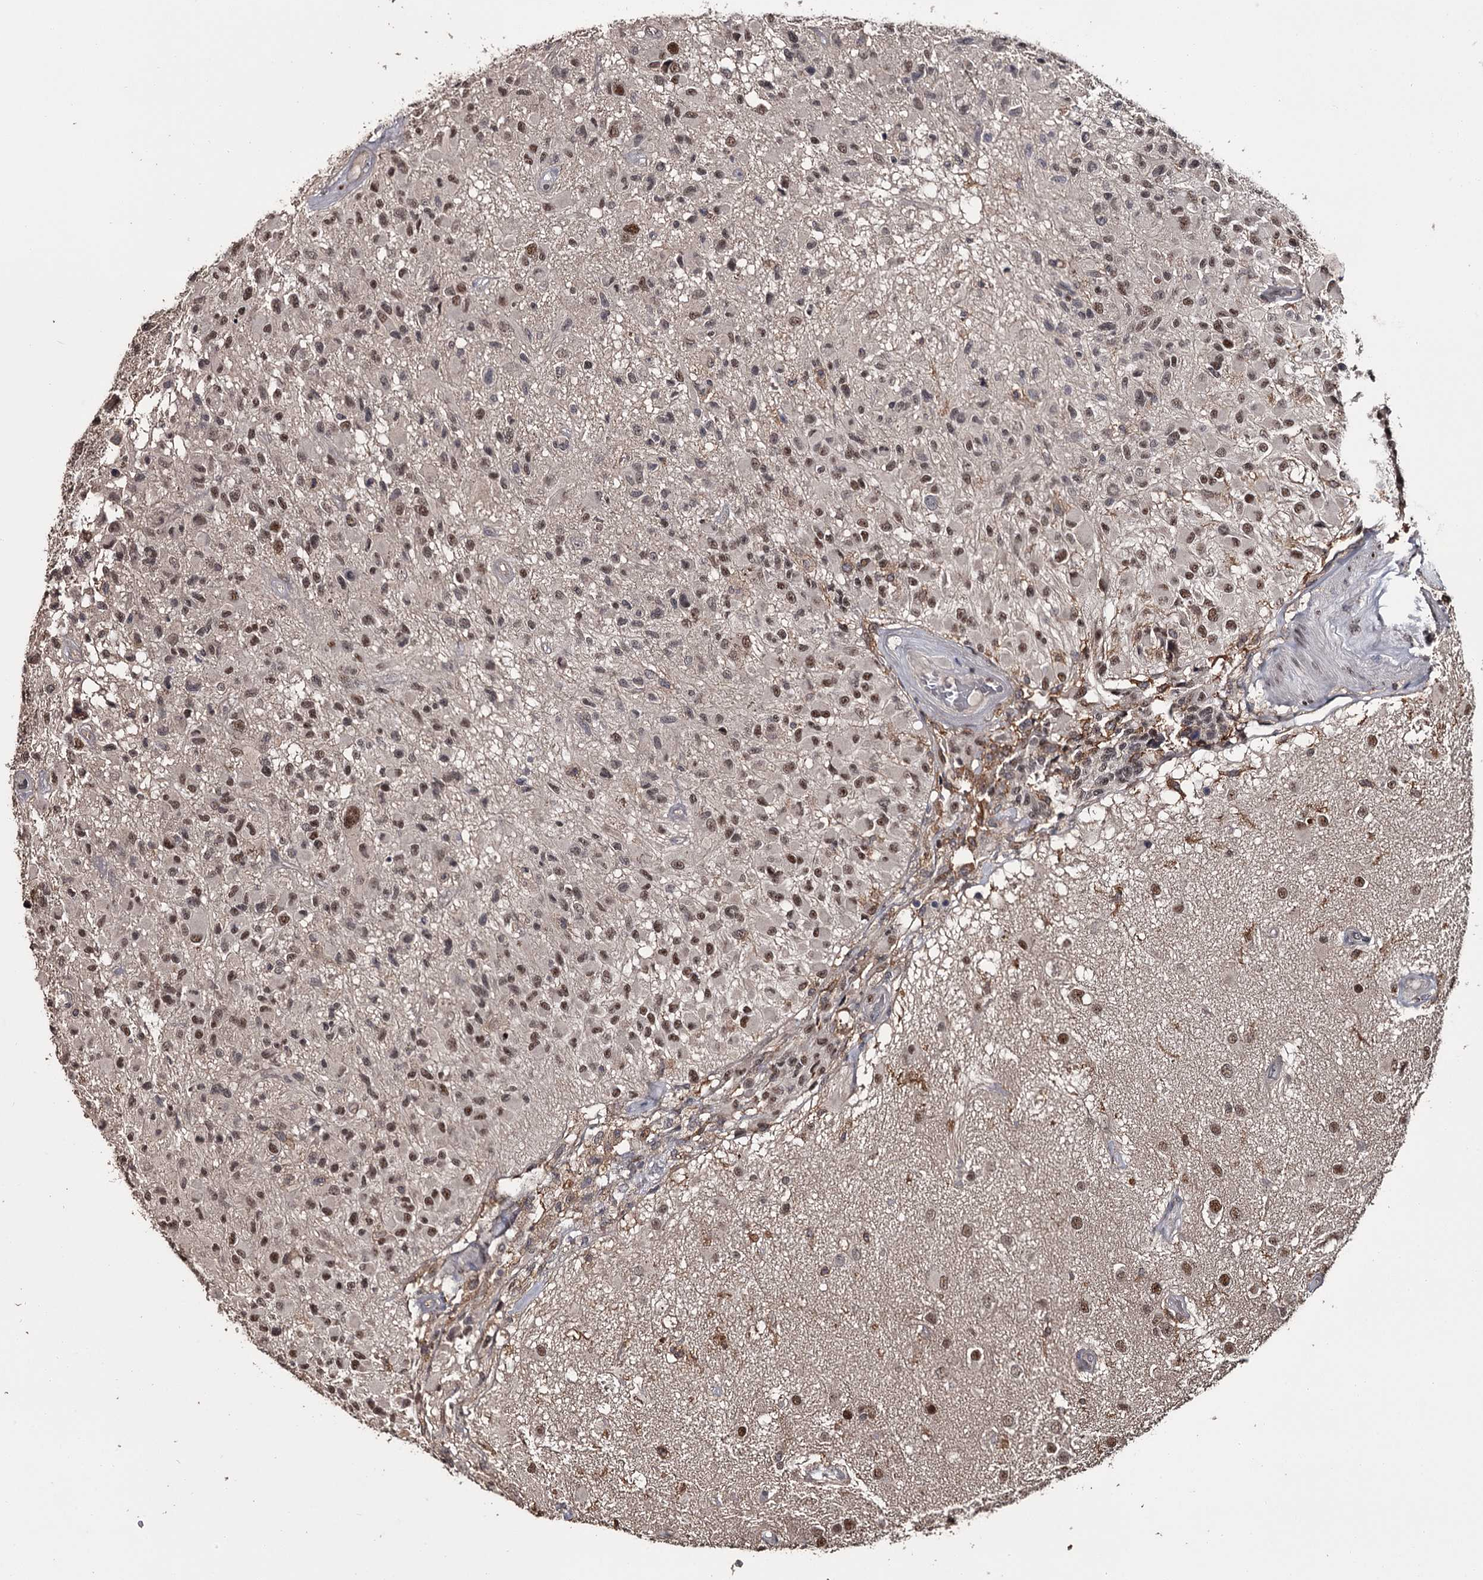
{"staining": {"intensity": "moderate", "quantity": ">75%", "location": "nuclear"}, "tissue": "glioma", "cell_type": "Tumor cells", "image_type": "cancer", "snomed": [{"axis": "morphology", "description": "Glioma, malignant, High grade"}, {"axis": "morphology", "description": "Glioblastoma, NOS"}, {"axis": "topography", "description": "Brain"}], "caption": "There is medium levels of moderate nuclear staining in tumor cells of glioma, as demonstrated by immunohistochemical staining (brown color).", "gene": "PRPF40B", "patient": {"sex": "male", "age": 60}}